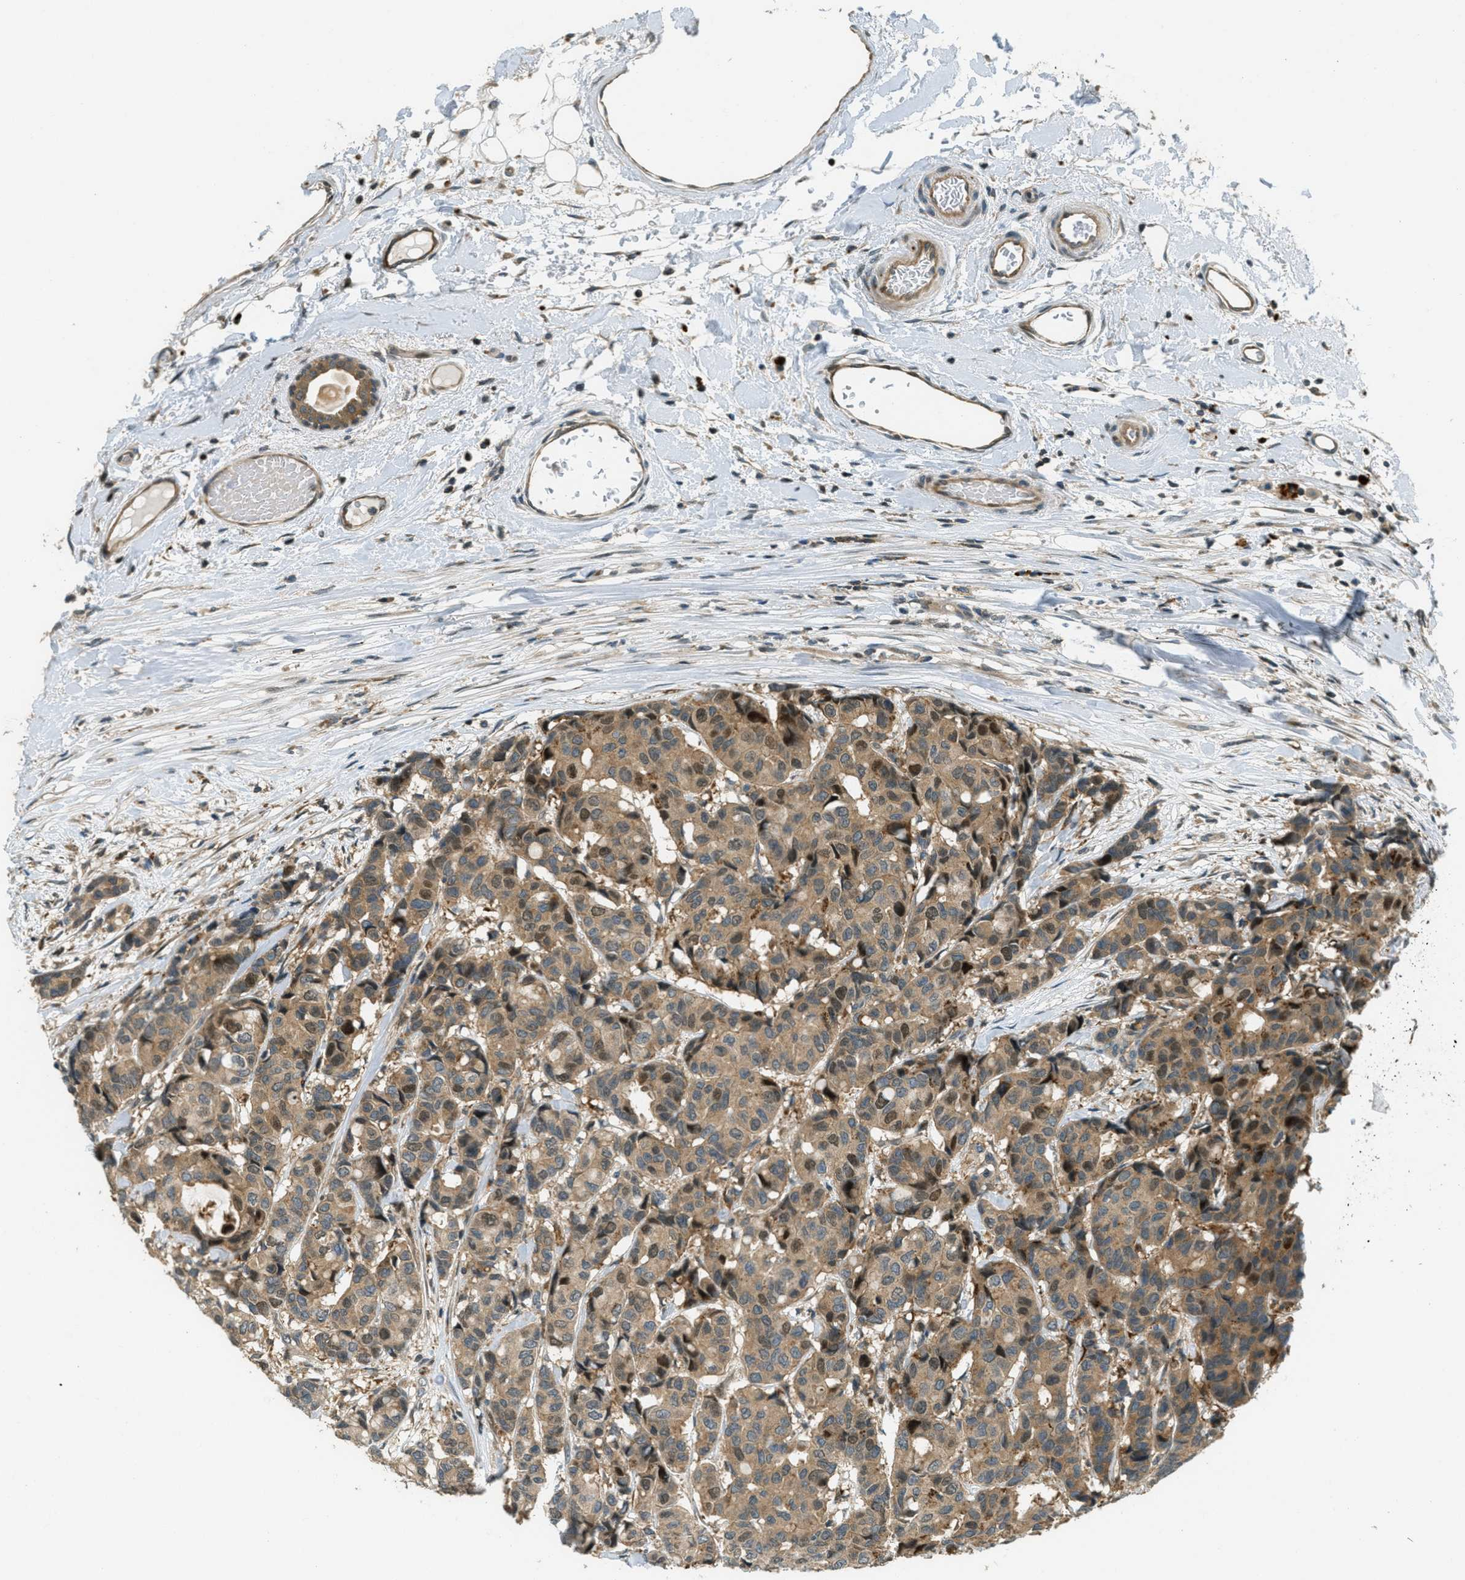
{"staining": {"intensity": "moderate", "quantity": ">75%", "location": "cytoplasmic/membranous"}, "tissue": "breast cancer", "cell_type": "Tumor cells", "image_type": "cancer", "snomed": [{"axis": "morphology", "description": "Duct carcinoma"}, {"axis": "topography", "description": "Breast"}], "caption": "Immunohistochemical staining of breast infiltrating ductal carcinoma exhibits moderate cytoplasmic/membranous protein expression in about >75% of tumor cells.", "gene": "PTPN23", "patient": {"sex": "female", "age": 87}}